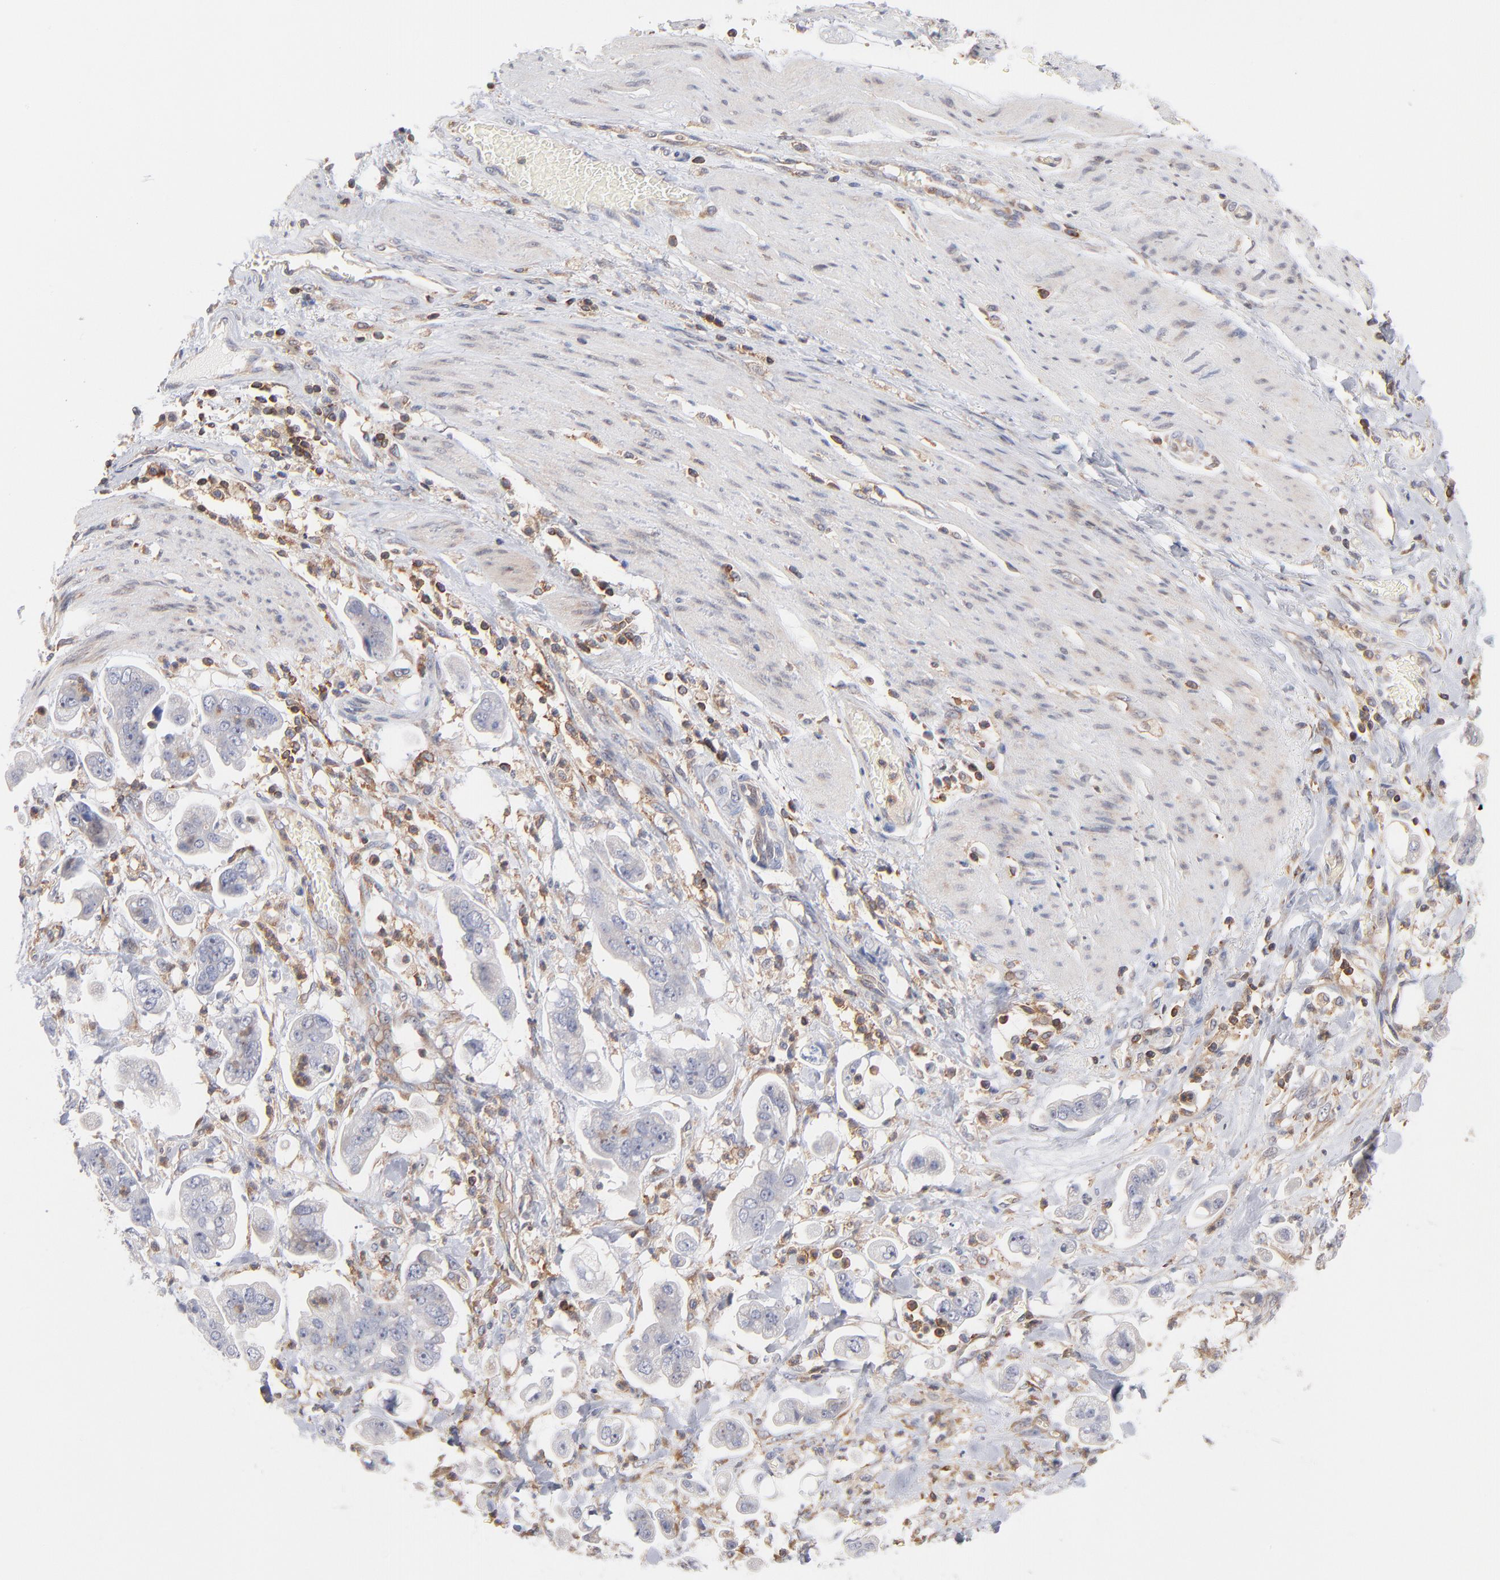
{"staining": {"intensity": "negative", "quantity": "none", "location": "none"}, "tissue": "stomach cancer", "cell_type": "Tumor cells", "image_type": "cancer", "snomed": [{"axis": "morphology", "description": "Adenocarcinoma, NOS"}, {"axis": "topography", "description": "Stomach"}], "caption": "This is an IHC photomicrograph of stomach cancer (adenocarcinoma). There is no expression in tumor cells.", "gene": "WIPF1", "patient": {"sex": "male", "age": 62}}